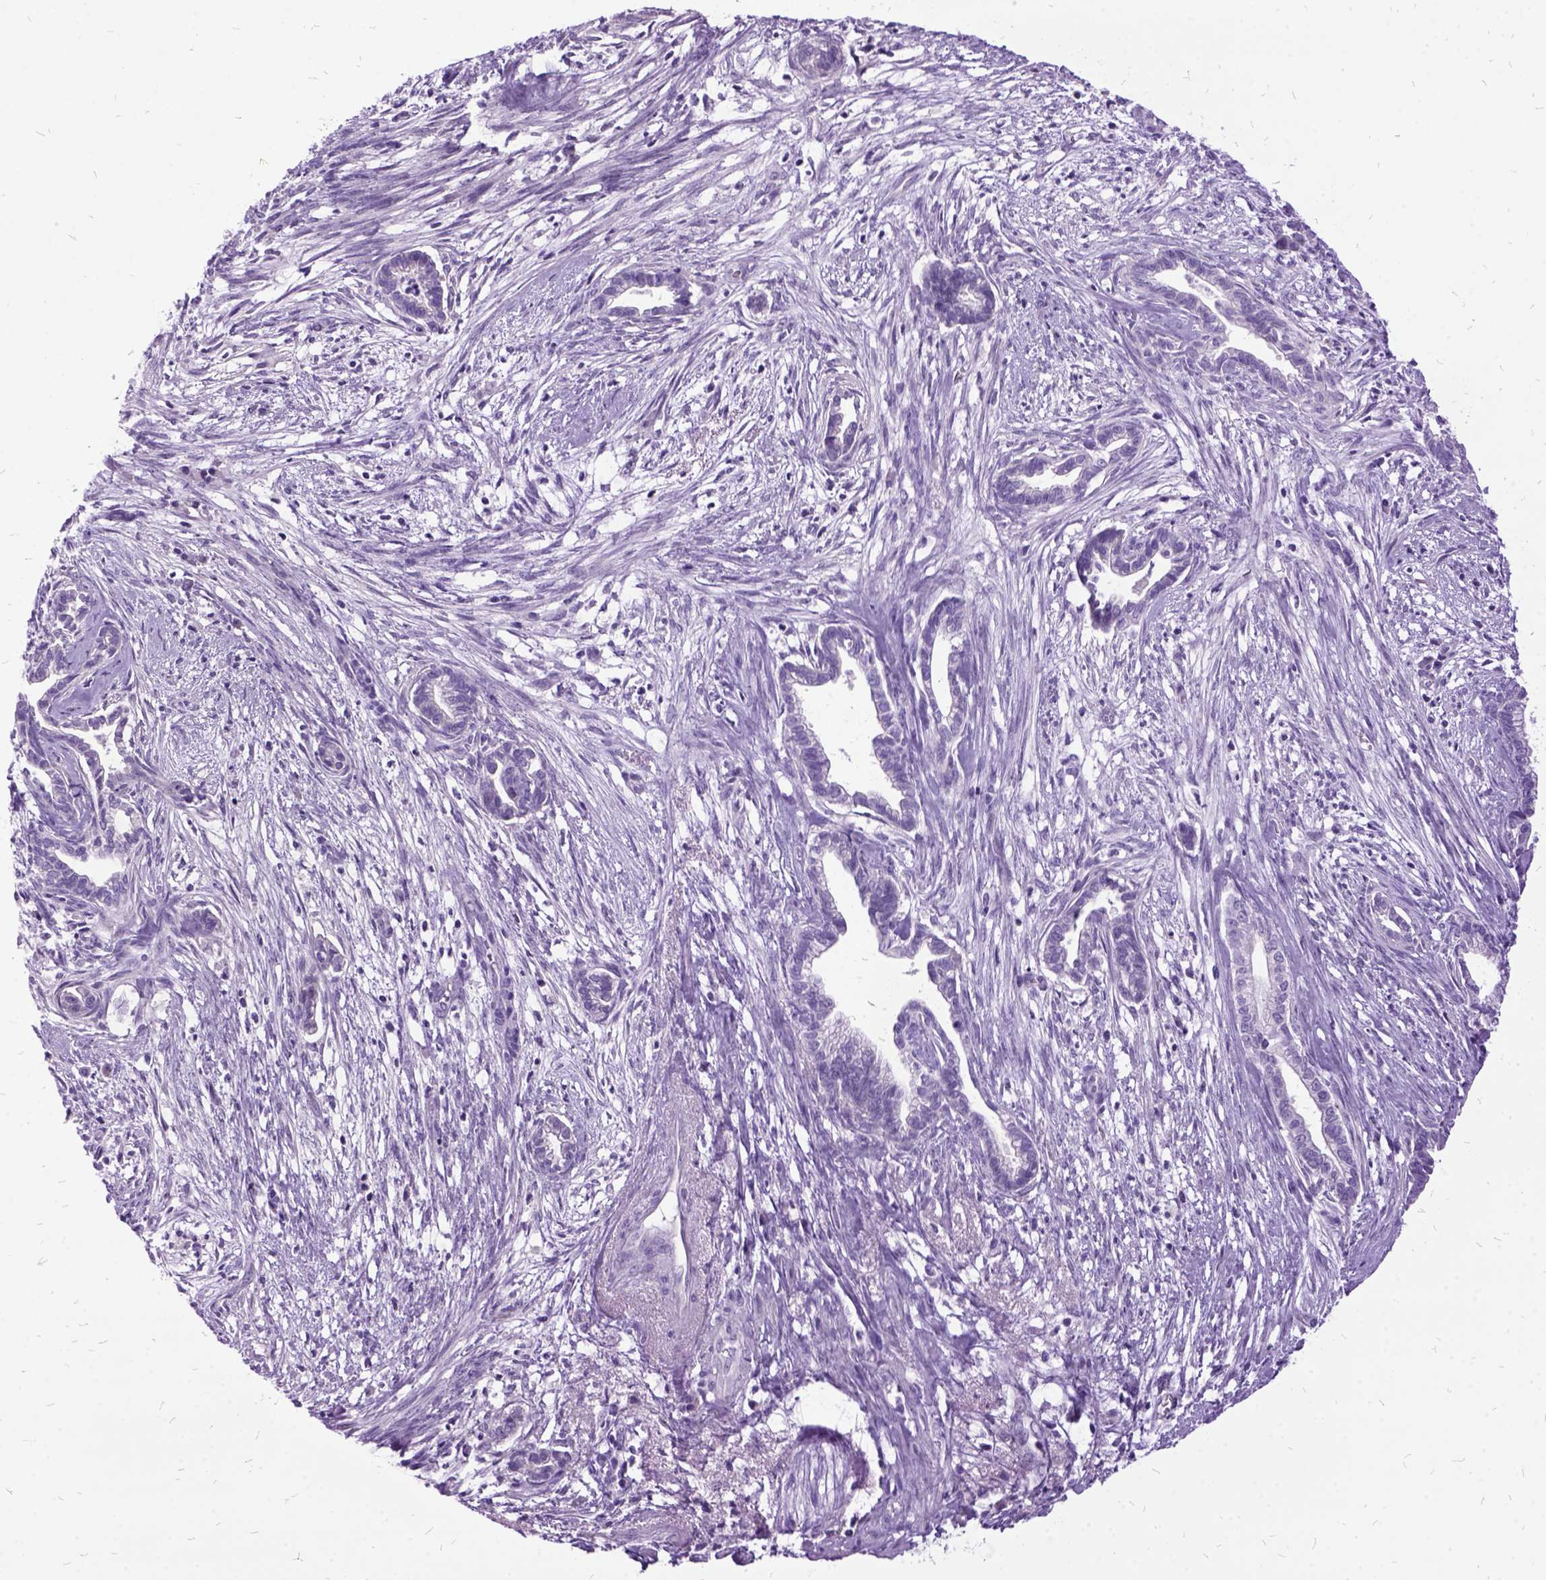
{"staining": {"intensity": "negative", "quantity": "none", "location": "none"}, "tissue": "cervical cancer", "cell_type": "Tumor cells", "image_type": "cancer", "snomed": [{"axis": "morphology", "description": "Adenocarcinoma, NOS"}, {"axis": "topography", "description": "Cervix"}], "caption": "A high-resolution image shows immunohistochemistry staining of cervical cancer (adenocarcinoma), which reveals no significant expression in tumor cells.", "gene": "MME", "patient": {"sex": "female", "age": 62}}